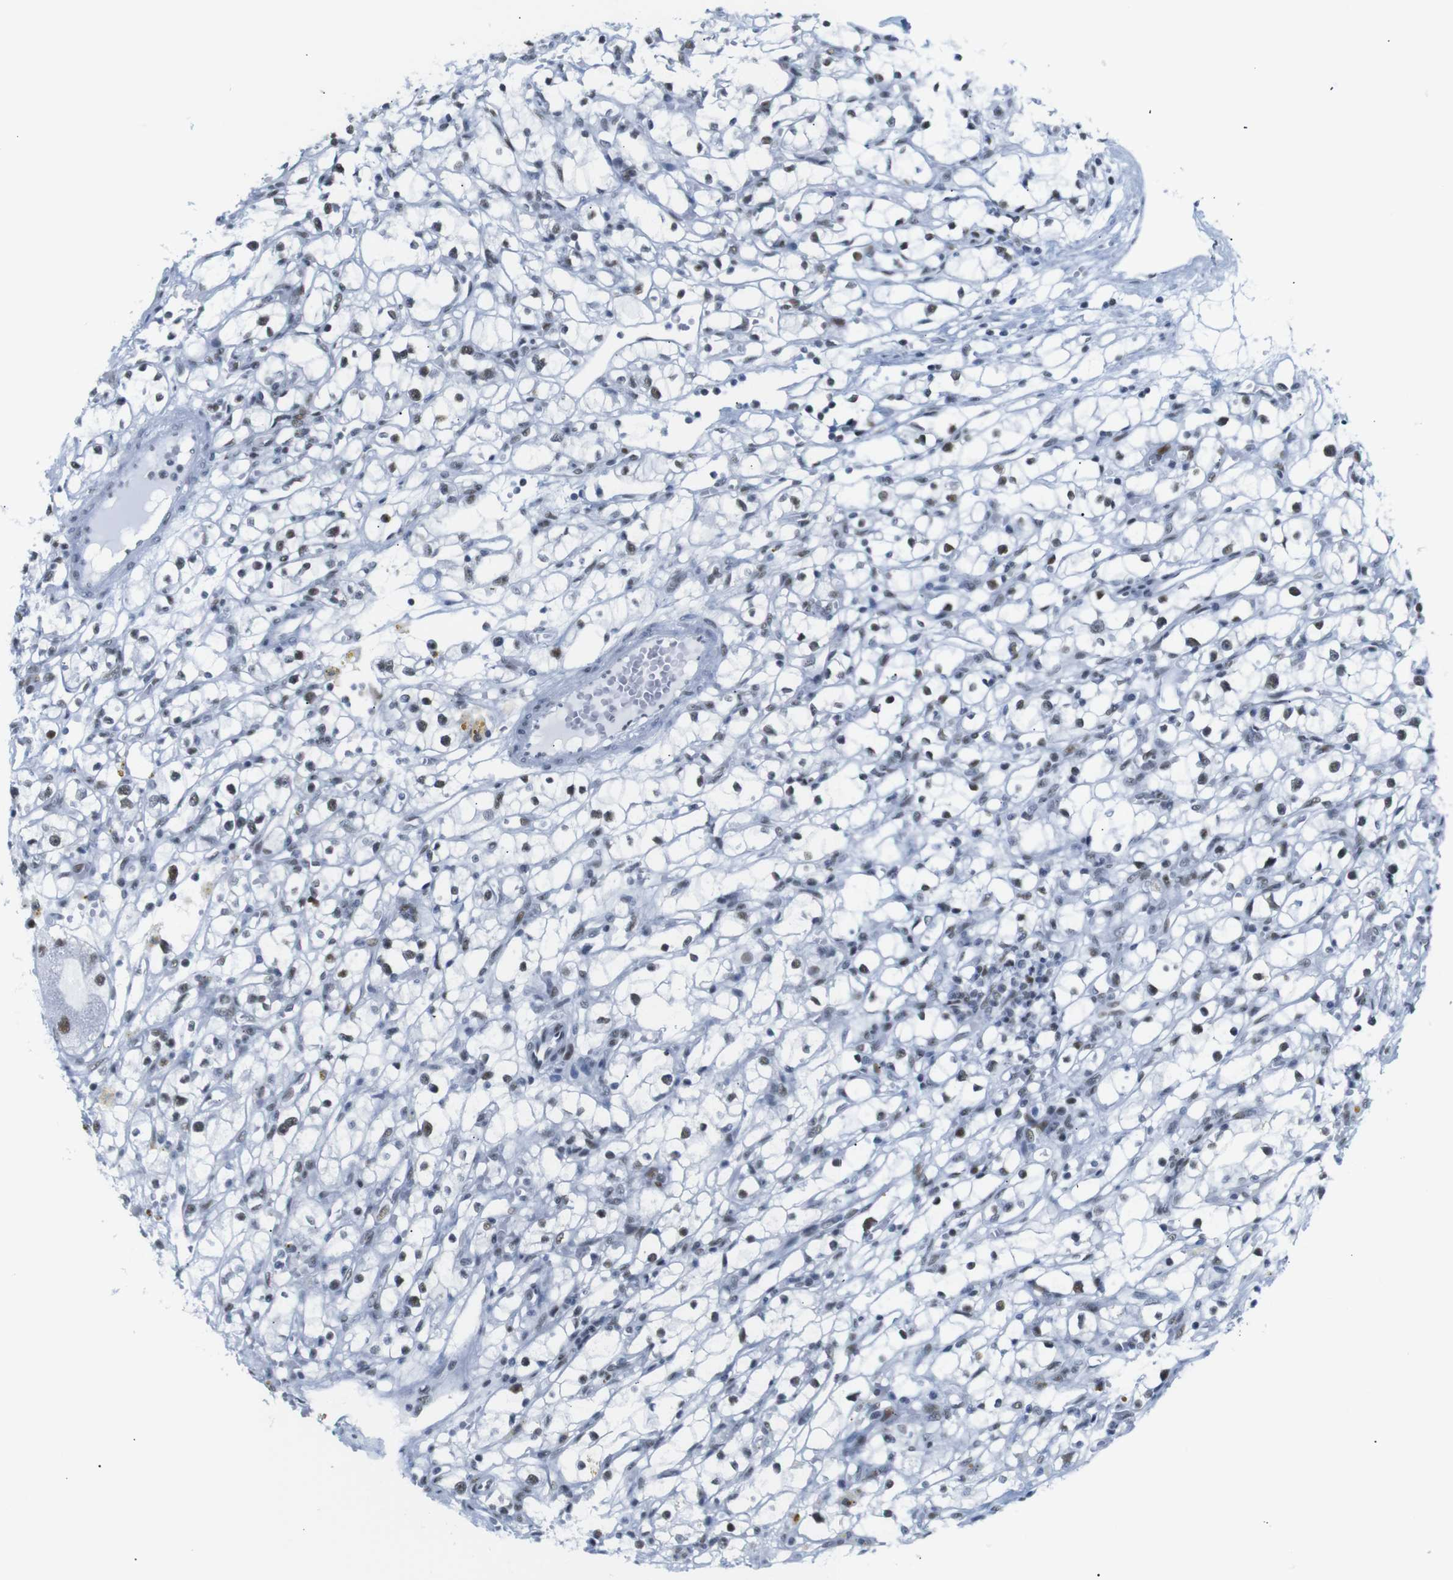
{"staining": {"intensity": "moderate", "quantity": "25%-75%", "location": "nuclear"}, "tissue": "renal cancer", "cell_type": "Tumor cells", "image_type": "cancer", "snomed": [{"axis": "morphology", "description": "Adenocarcinoma, NOS"}, {"axis": "topography", "description": "Kidney"}], "caption": "Immunohistochemistry staining of renal cancer, which exhibits medium levels of moderate nuclear positivity in about 25%-75% of tumor cells indicating moderate nuclear protein positivity. The staining was performed using DAB (3,3'-diaminobenzidine) (brown) for protein detection and nuclei were counterstained in hematoxylin (blue).", "gene": "TRA2B", "patient": {"sex": "male", "age": 56}}